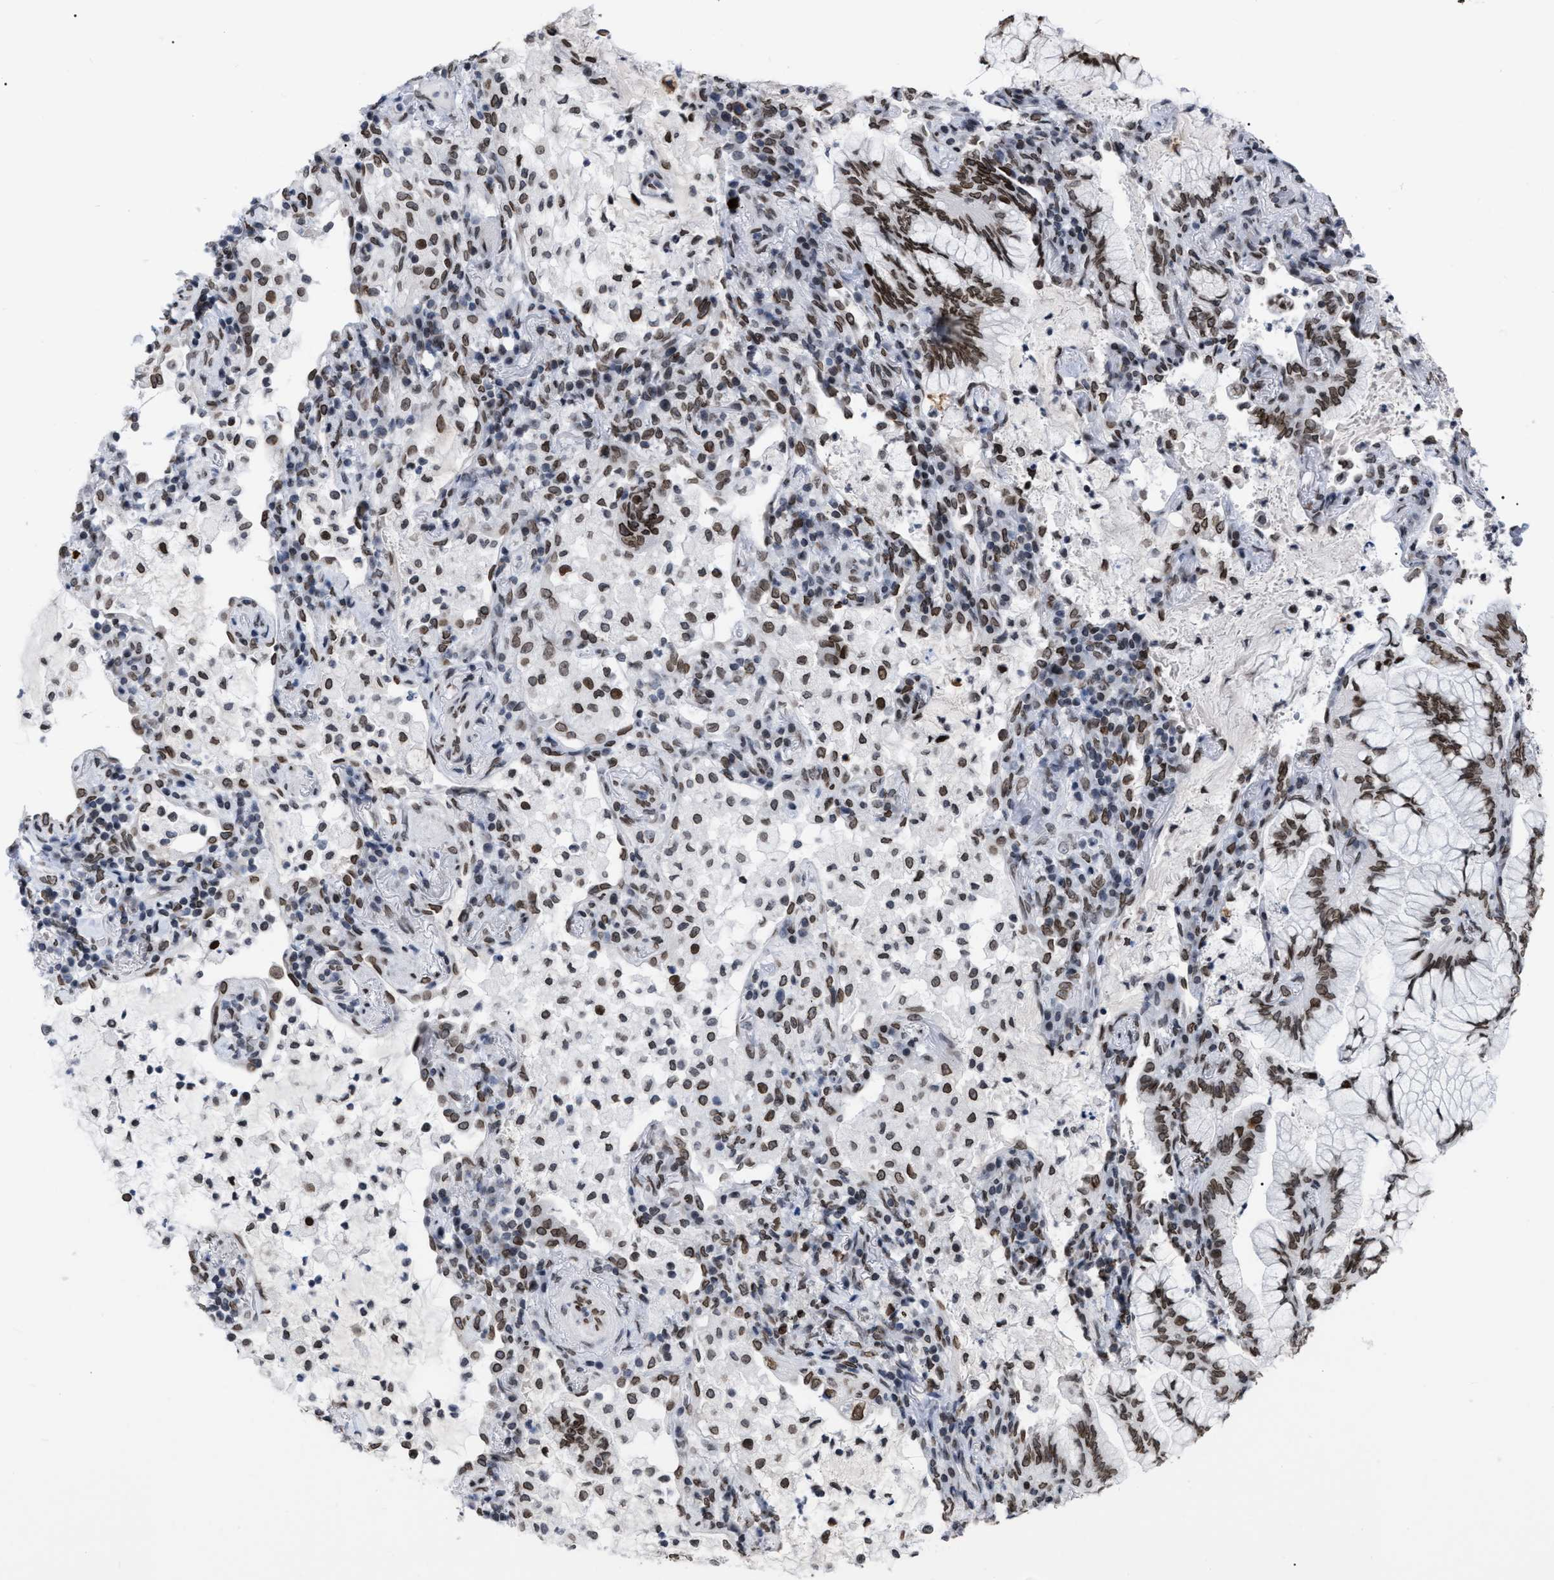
{"staining": {"intensity": "moderate", "quantity": ">75%", "location": "nuclear"}, "tissue": "lung cancer", "cell_type": "Tumor cells", "image_type": "cancer", "snomed": [{"axis": "morphology", "description": "Adenocarcinoma, NOS"}, {"axis": "topography", "description": "Lung"}], "caption": "A medium amount of moderate nuclear expression is appreciated in approximately >75% of tumor cells in adenocarcinoma (lung) tissue.", "gene": "TPR", "patient": {"sex": "female", "age": 70}}